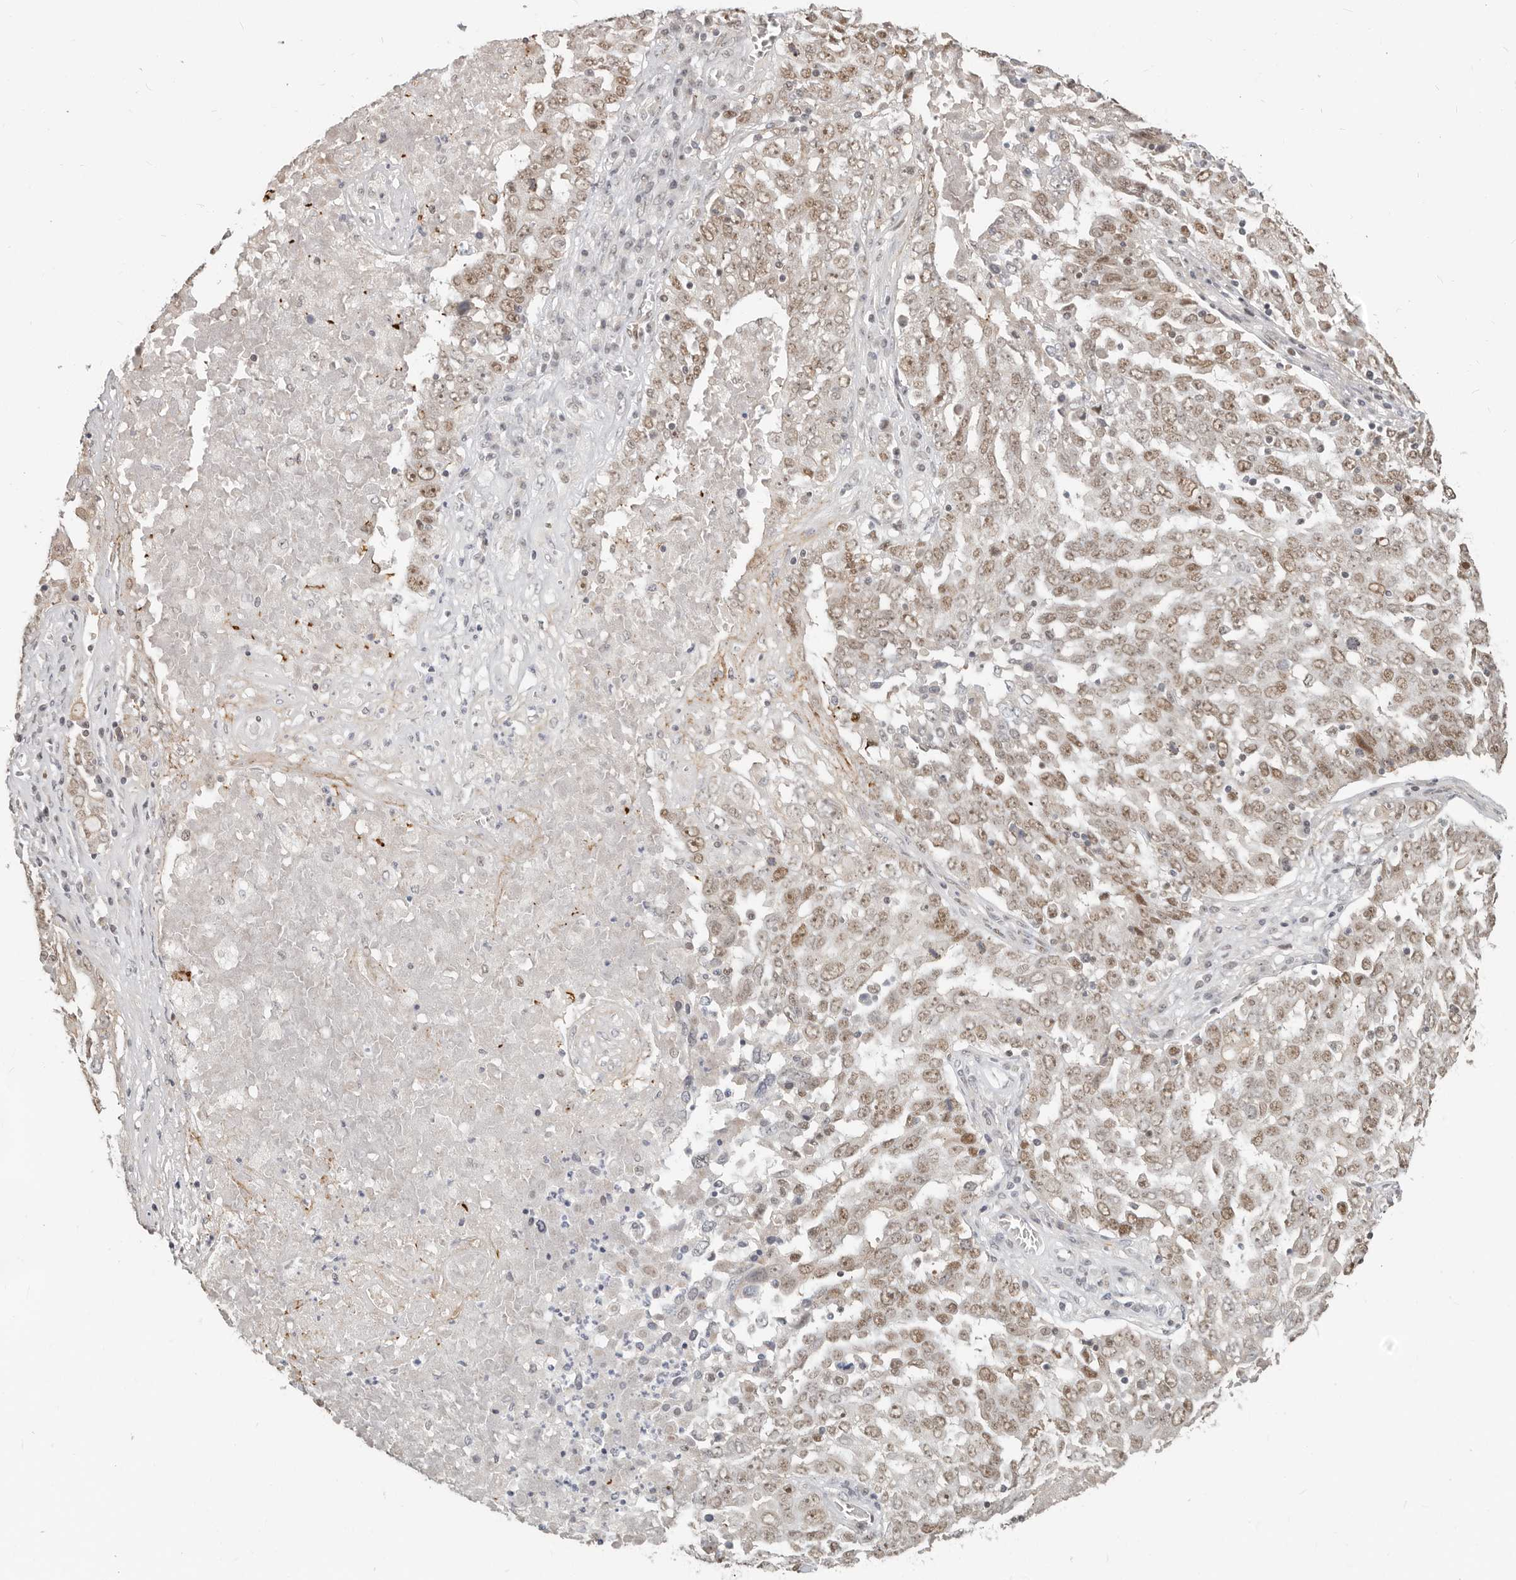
{"staining": {"intensity": "weak", "quantity": "25%-75%", "location": "nuclear"}, "tissue": "ovarian cancer", "cell_type": "Tumor cells", "image_type": "cancer", "snomed": [{"axis": "morphology", "description": "Carcinoma, endometroid"}, {"axis": "topography", "description": "Ovary"}], "caption": "Tumor cells demonstrate low levels of weak nuclear positivity in about 25%-75% of cells in human ovarian cancer (endometroid carcinoma).", "gene": "RFC2", "patient": {"sex": "female", "age": 62}}